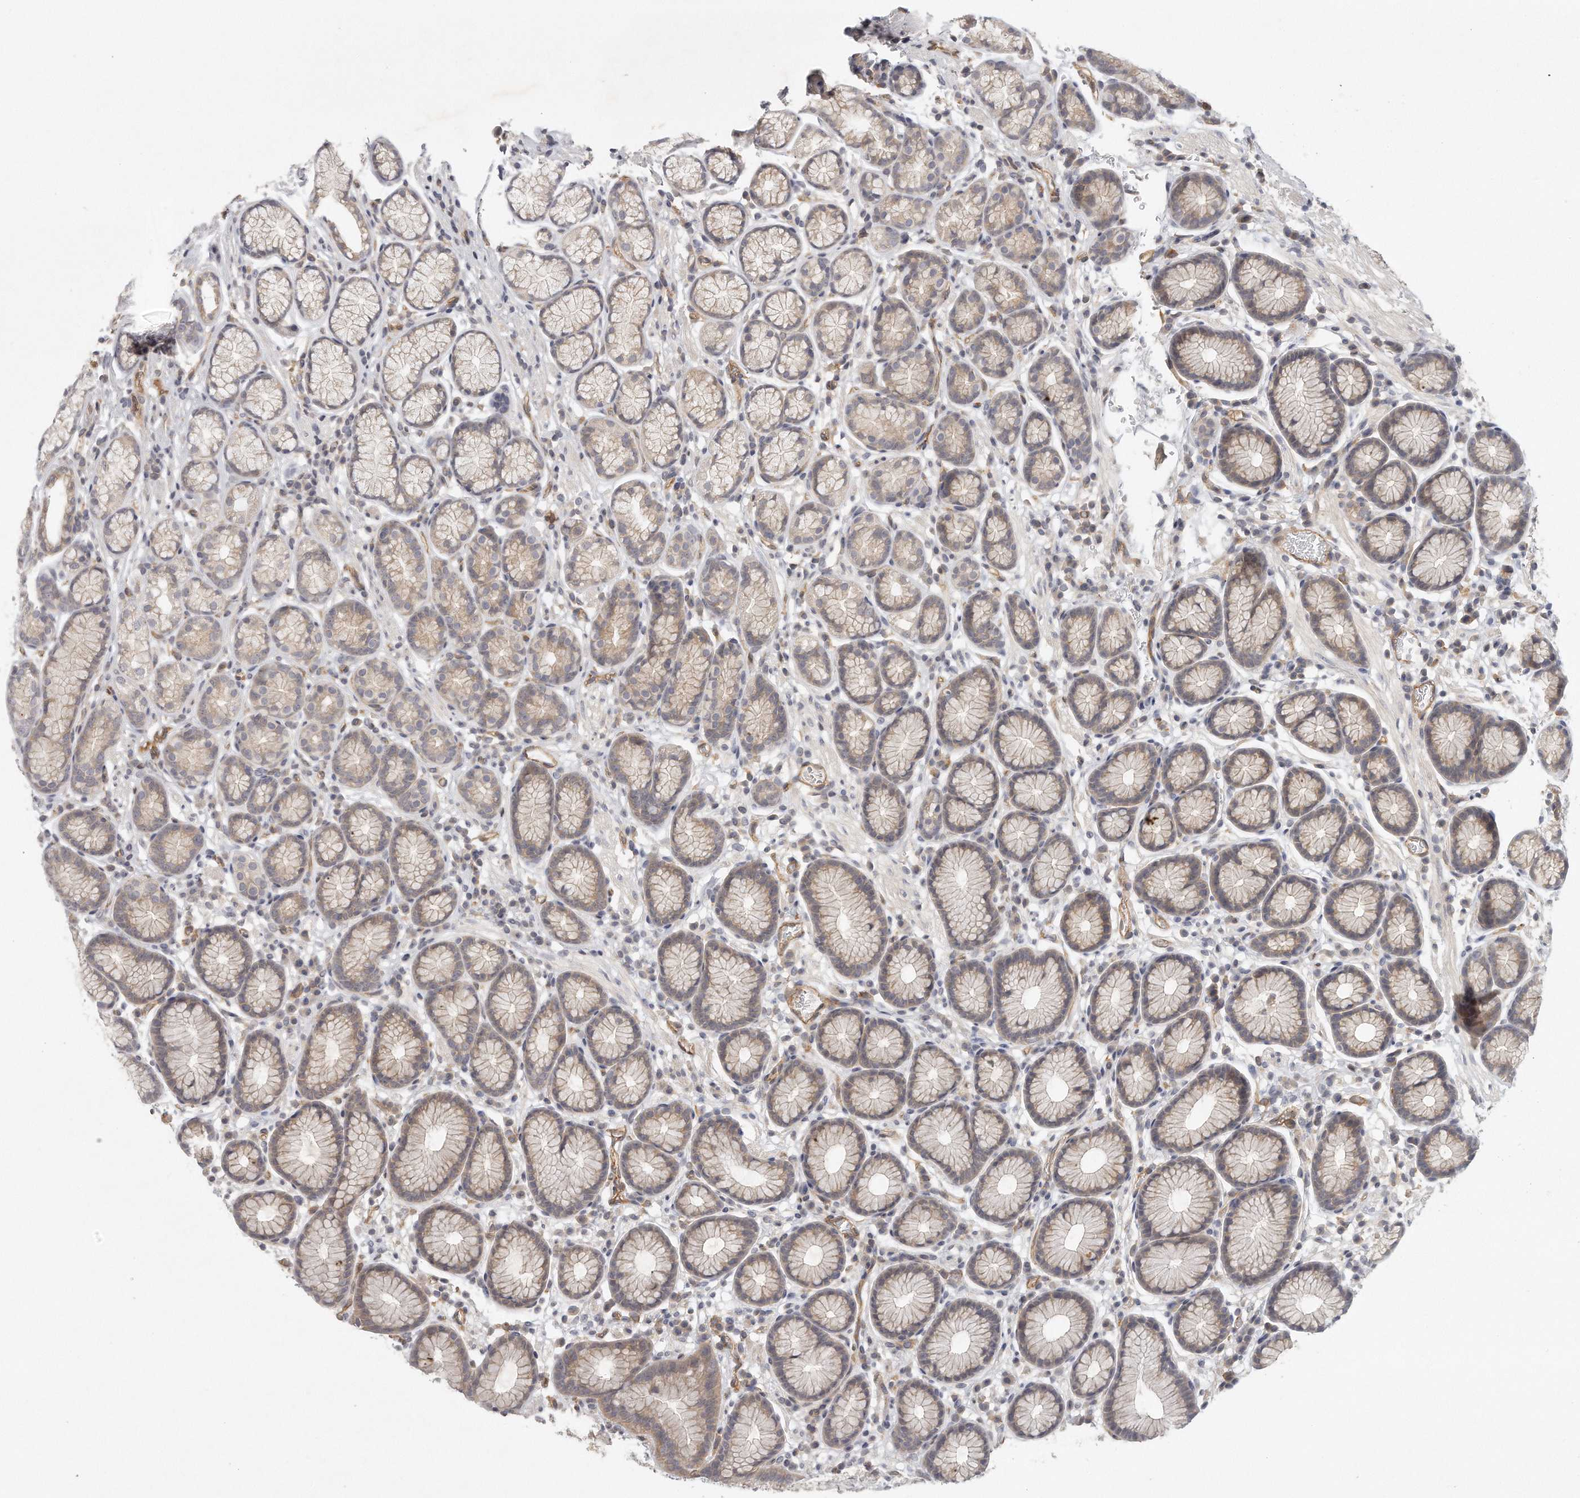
{"staining": {"intensity": "weak", "quantity": "25%-75%", "location": "cytoplasmic/membranous"}, "tissue": "stomach", "cell_type": "Glandular cells", "image_type": "normal", "snomed": [{"axis": "morphology", "description": "Normal tissue, NOS"}, {"axis": "topography", "description": "Stomach"}], "caption": "This micrograph exhibits immunohistochemistry (IHC) staining of benign human stomach, with low weak cytoplasmic/membranous expression in about 25%-75% of glandular cells.", "gene": "MTERF4", "patient": {"sex": "male", "age": 42}}